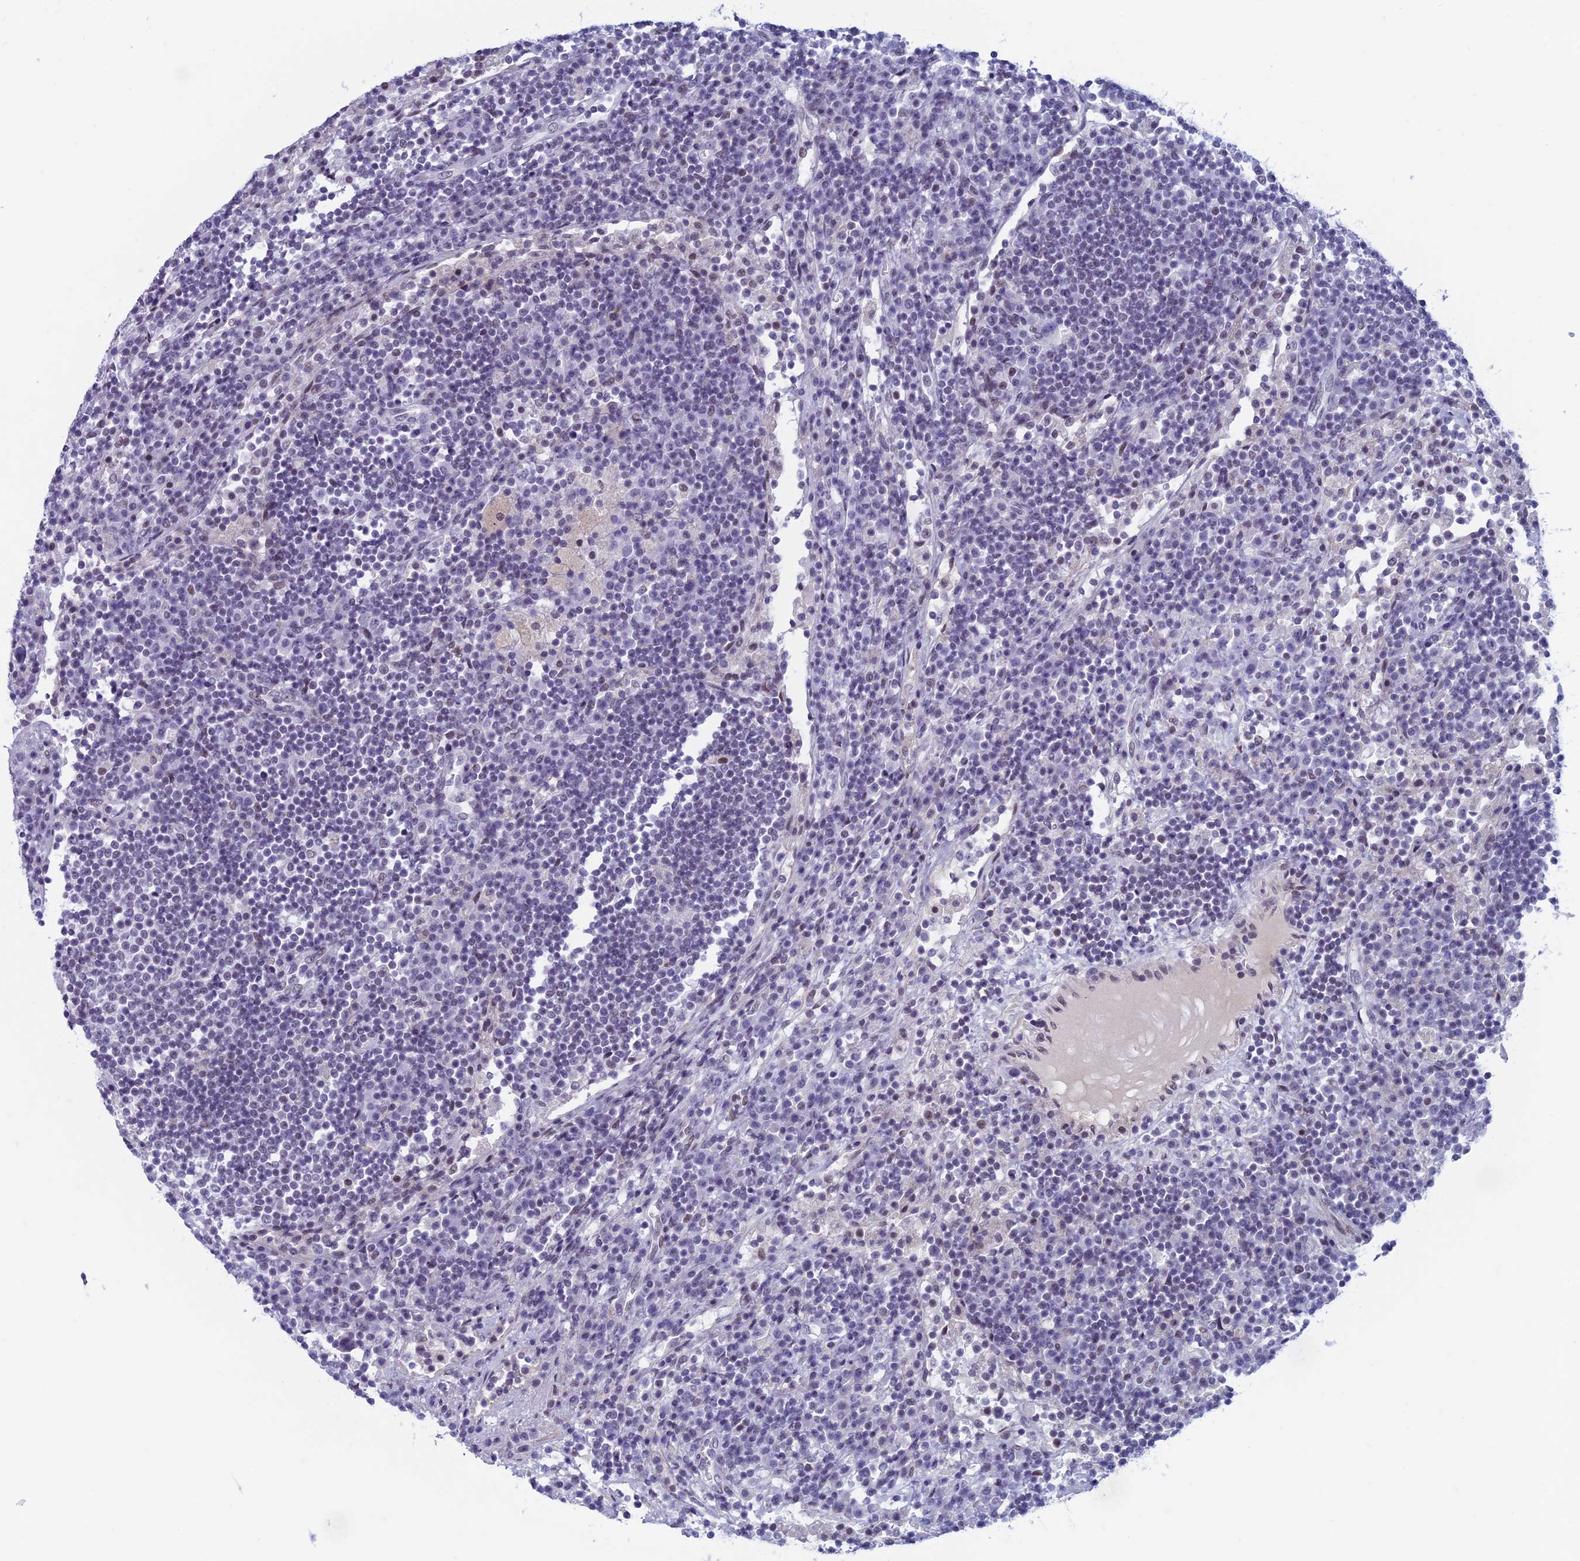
{"staining": {"intensity": "negative", "quantity": "none", "location": "none"}, "tissue": "lymph node", "cell_type": "Germinal center cells", "image_type": "normal", "snomed": [{"axis": "morphology", "description": "Normal tissue, NOS"}, {"axis": "topography", "description": "Lymph node"}], "caption": "A high-resolution histopathology image shows immunohistochemistry staining of normal lymph node, which shows no significant staining in germinal center cells. (DAB (3,3'-diaminobenzidine) IHC, high magnification).", "gene": "ASH2L", "patient": {"sex": "female", "age": 53}}